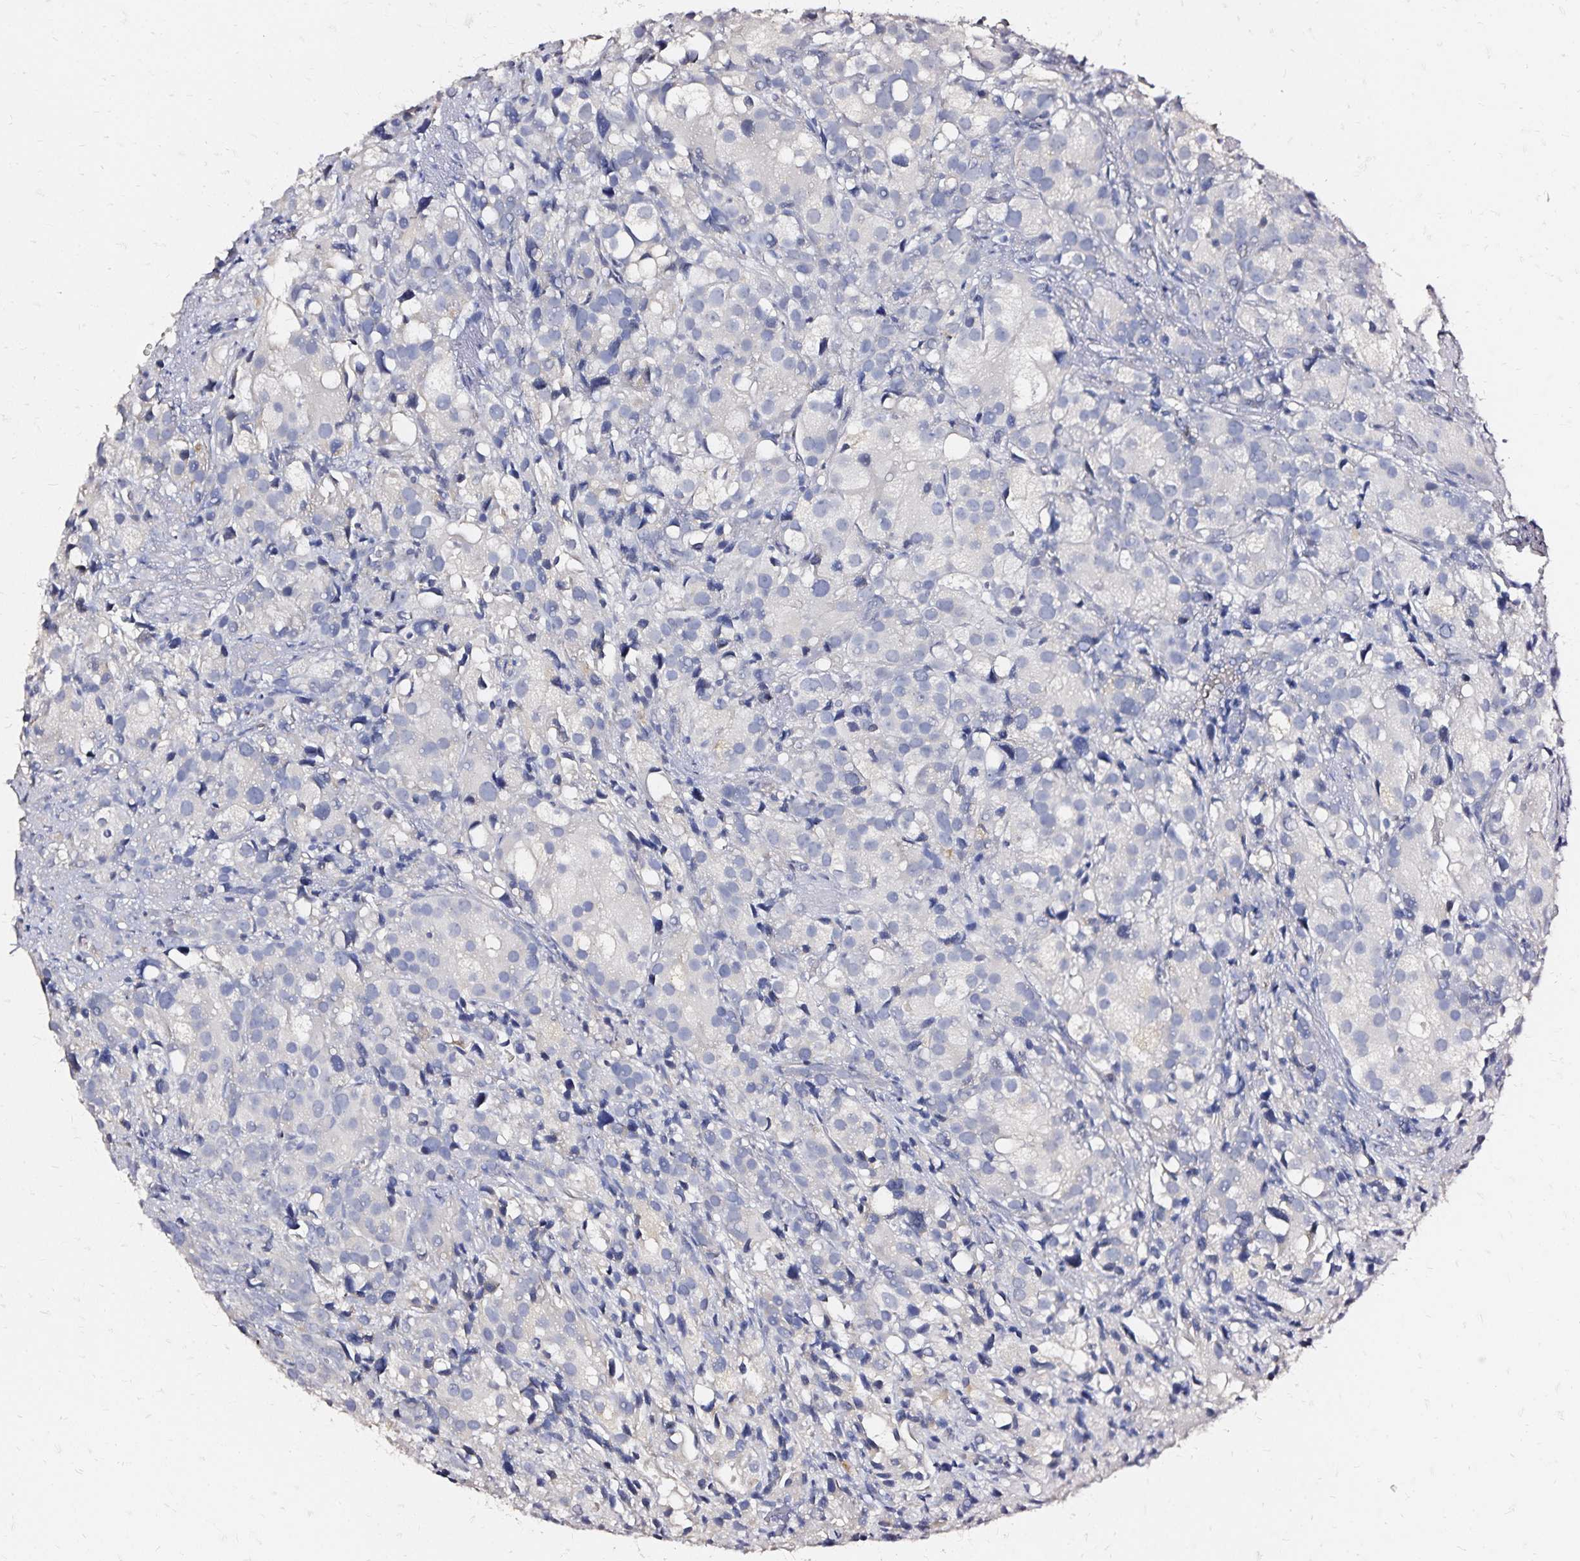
{"staining": {"intensity": "negative", "quantity": "none", "location": "none"}, "tissue": "prostate cancer", "cell_type": "Tumor cells", "image_type": "cancer", "snomed": [{"axis": "morphology", "description": "Adenocarcinoma, High grade"}, {"axis": "topography", "description": "Prostate"}], "caption": "A micrograph of prostate cancer (adenocarcinoma (high-grade)) stained for a protein demonstrates no brown staining in tumor cells. (DAB IHC with hematoxylin counter stain).", "gene": "SLC5A1", "patient": {"sex": "male", "age": 86}}